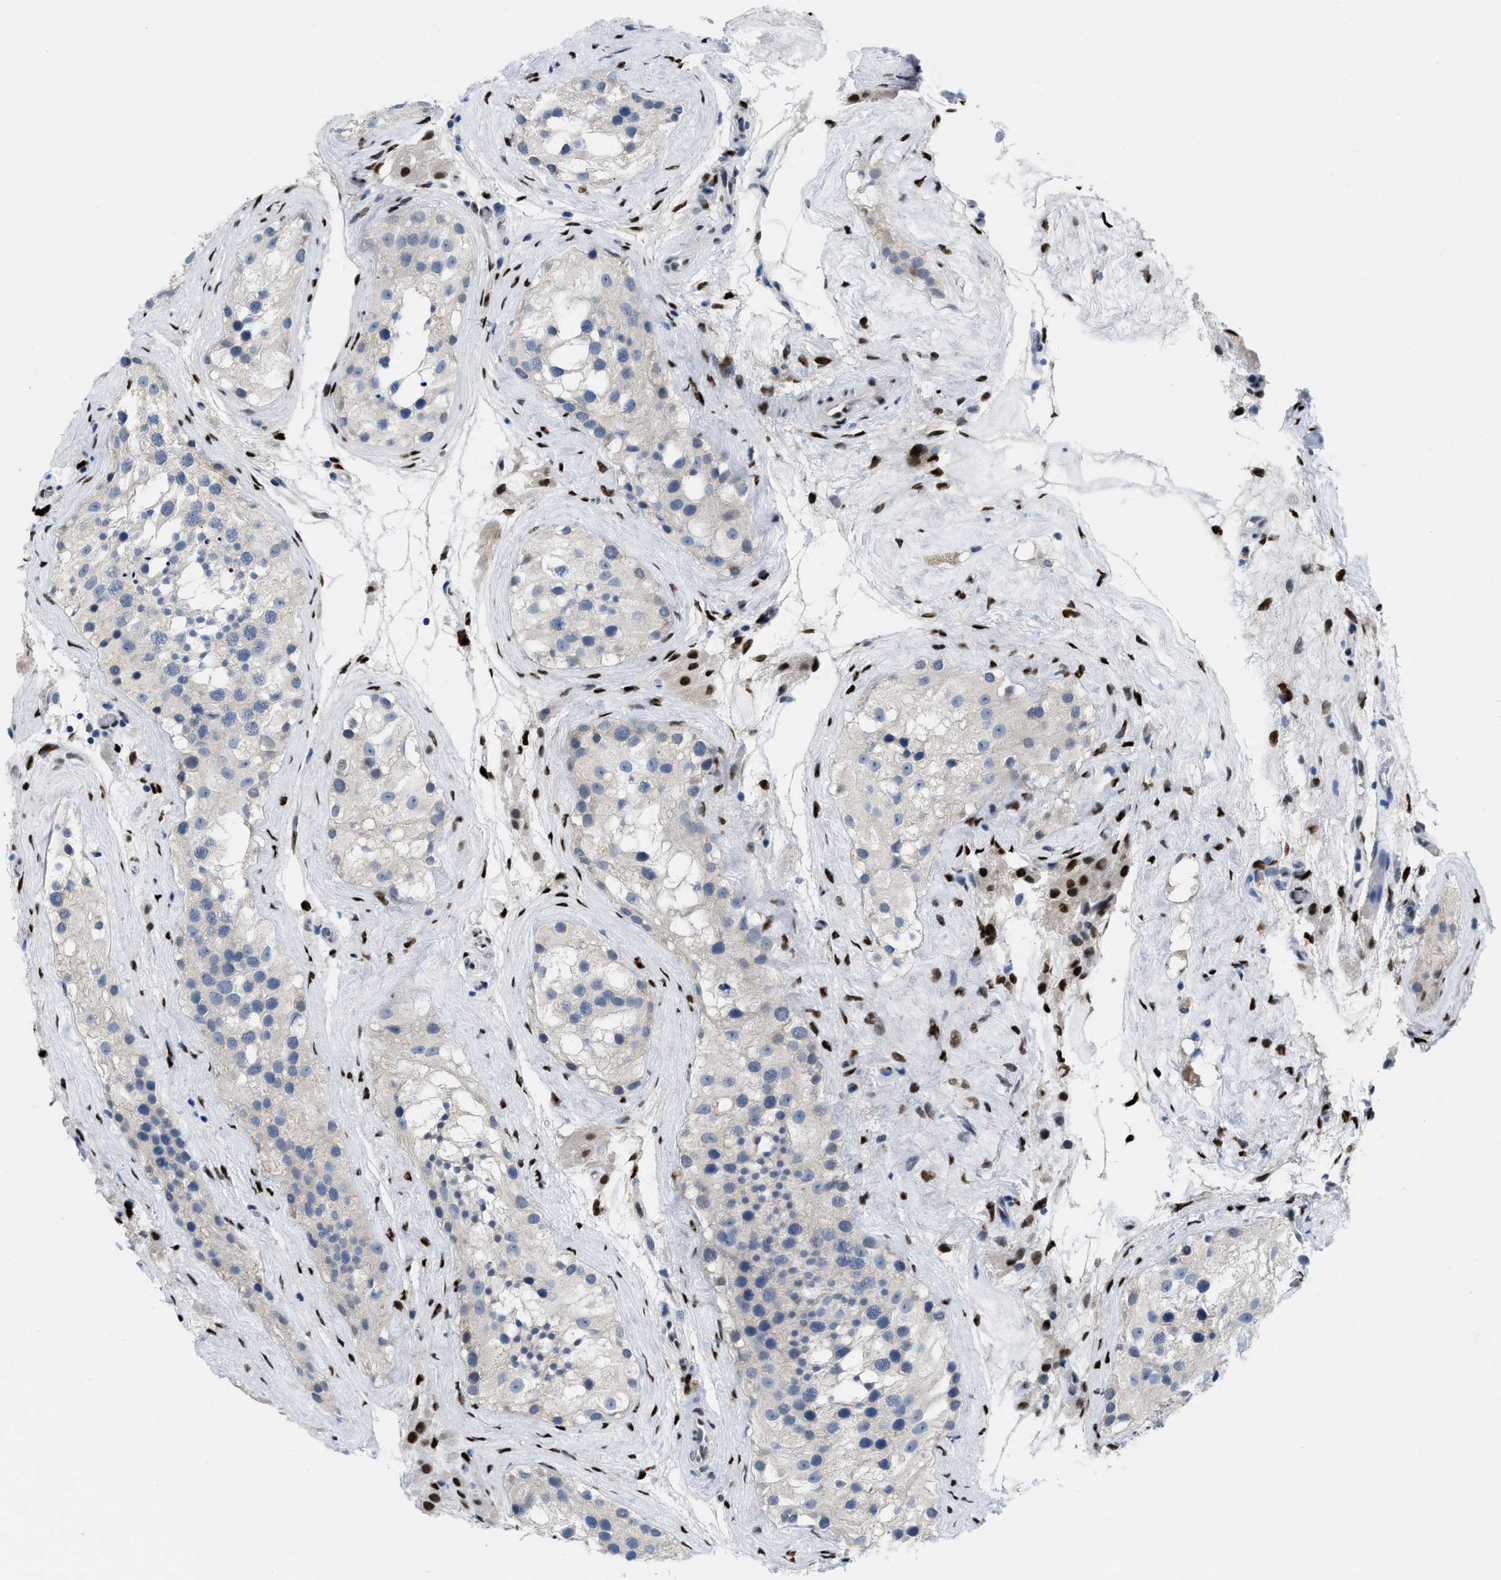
{"staining": {"intensity": "negative", "quantity": "none", "location": "none"}, "tissue": "testis", "cell_type": "Cells in seminiferous ducts", "image_type": "normal", "snomed": [{"axis": "morphology", "description": "Normal tissue, NOS"}, {"axis": "morphology", "description": "Seminoma, NOS"}, {"axis": "topography", "description": "Testis"}], "caption": "The micrograph displays no significant staining in cells in seminiferous ducts of testis. The staining is performed using DAB (3,3'-diaminobenzidine) brown chromogen with nuclei counter-stained in using hematoxylin.", "gene": "NFIX", "patient": {"sex": "male", "age": 71}}